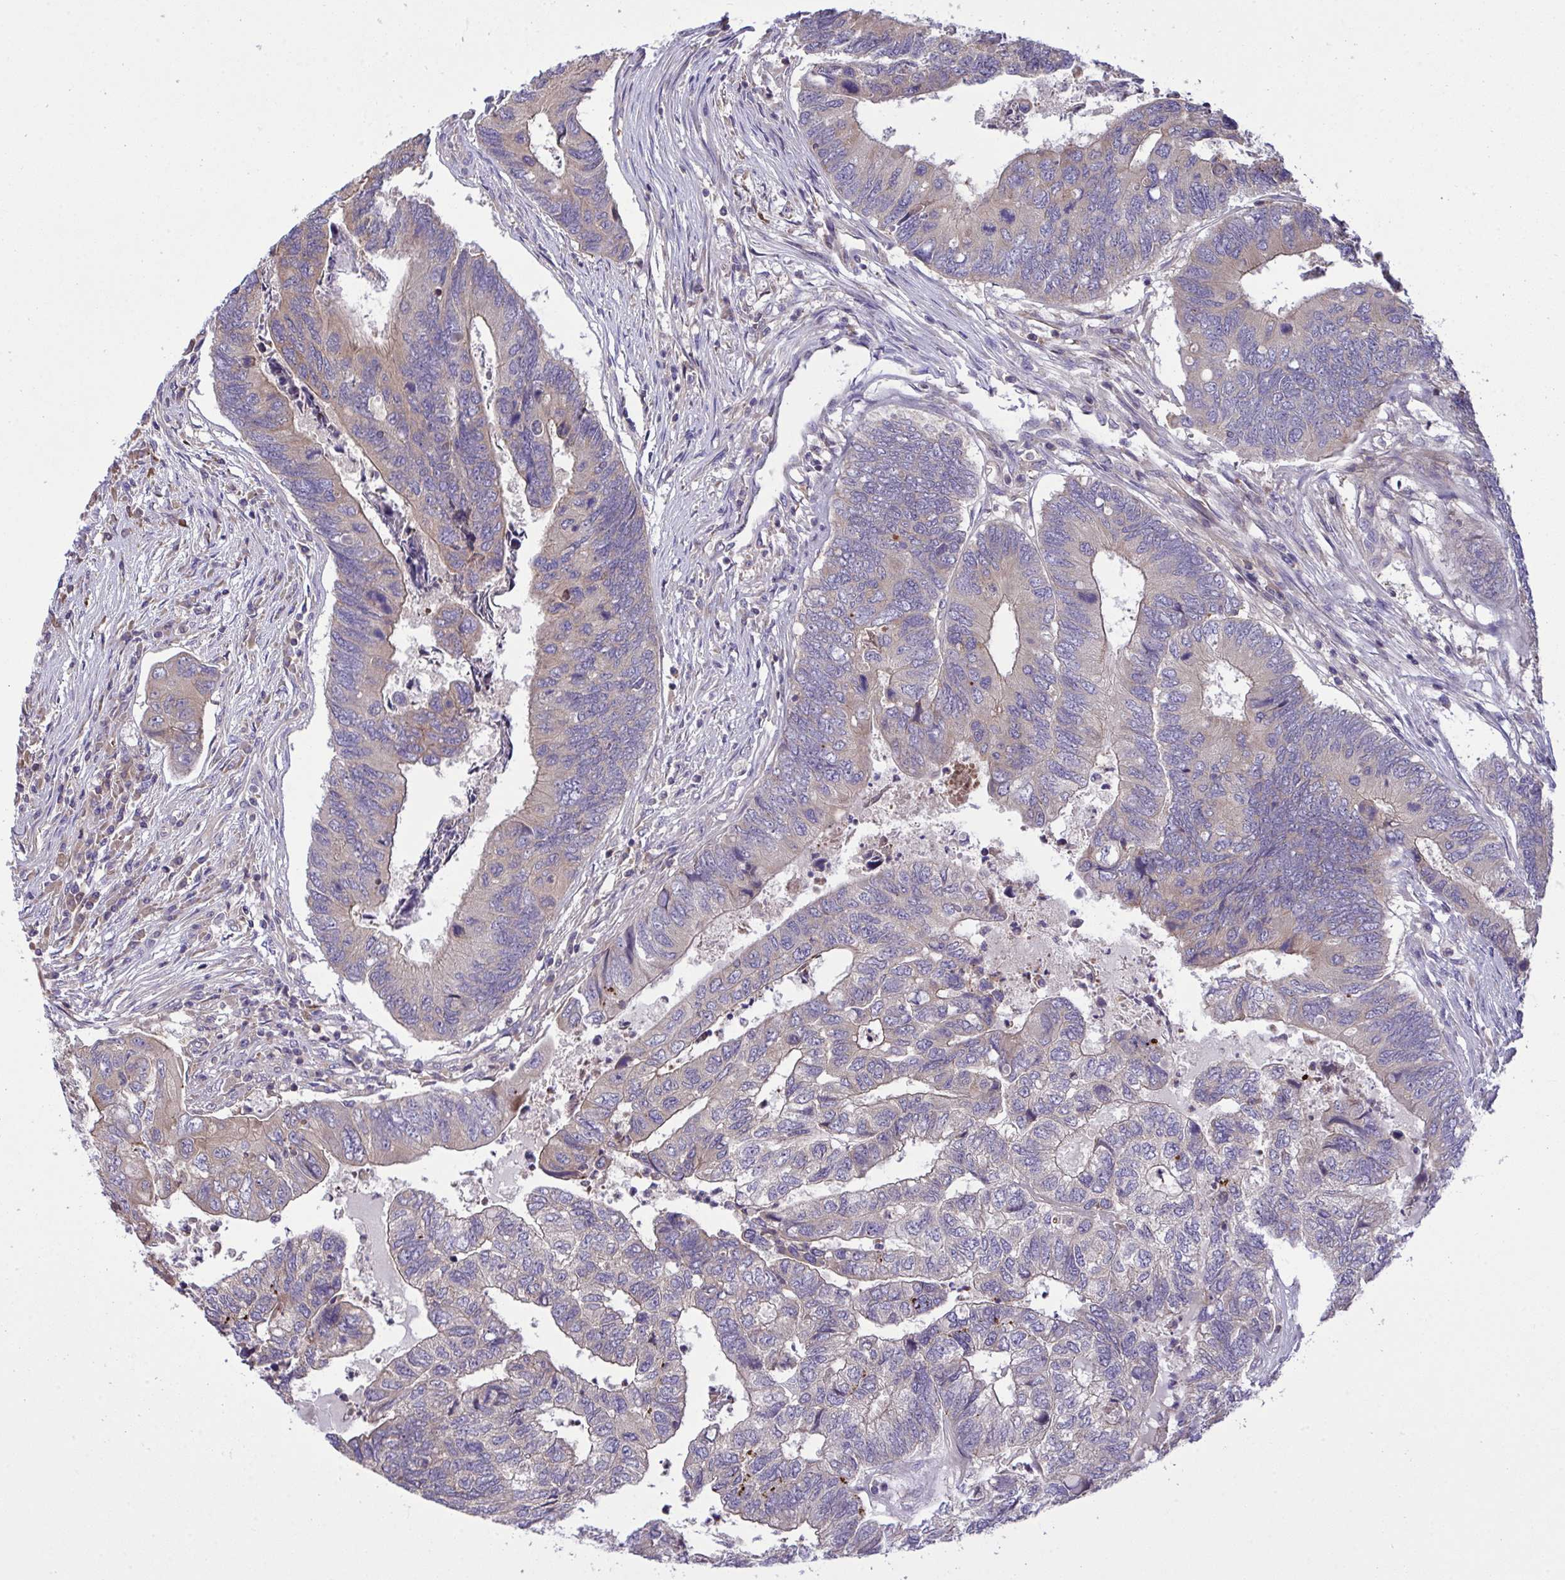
{"staining": {"intensity": "negative", "quantity": "none", "location": "none"}, "tissue": "colorectal cancer", "cell_type": "Tumor cells", "image_type": "cancer", "snomed": [{"axis": "morphology", "description": "Adenocarcinoma, NOS"}, {"axis": "topography", "description": "Colon"}], "caption": "Immunohistochemistry (IHC) histopathology image of neoplastic tissue: colorectal adenocarcinoma stained with DAB demonstrates no significant protein staining in tumor cells.", "gene": "GRB14", "patient": {"sex": "female", "age": 67}}